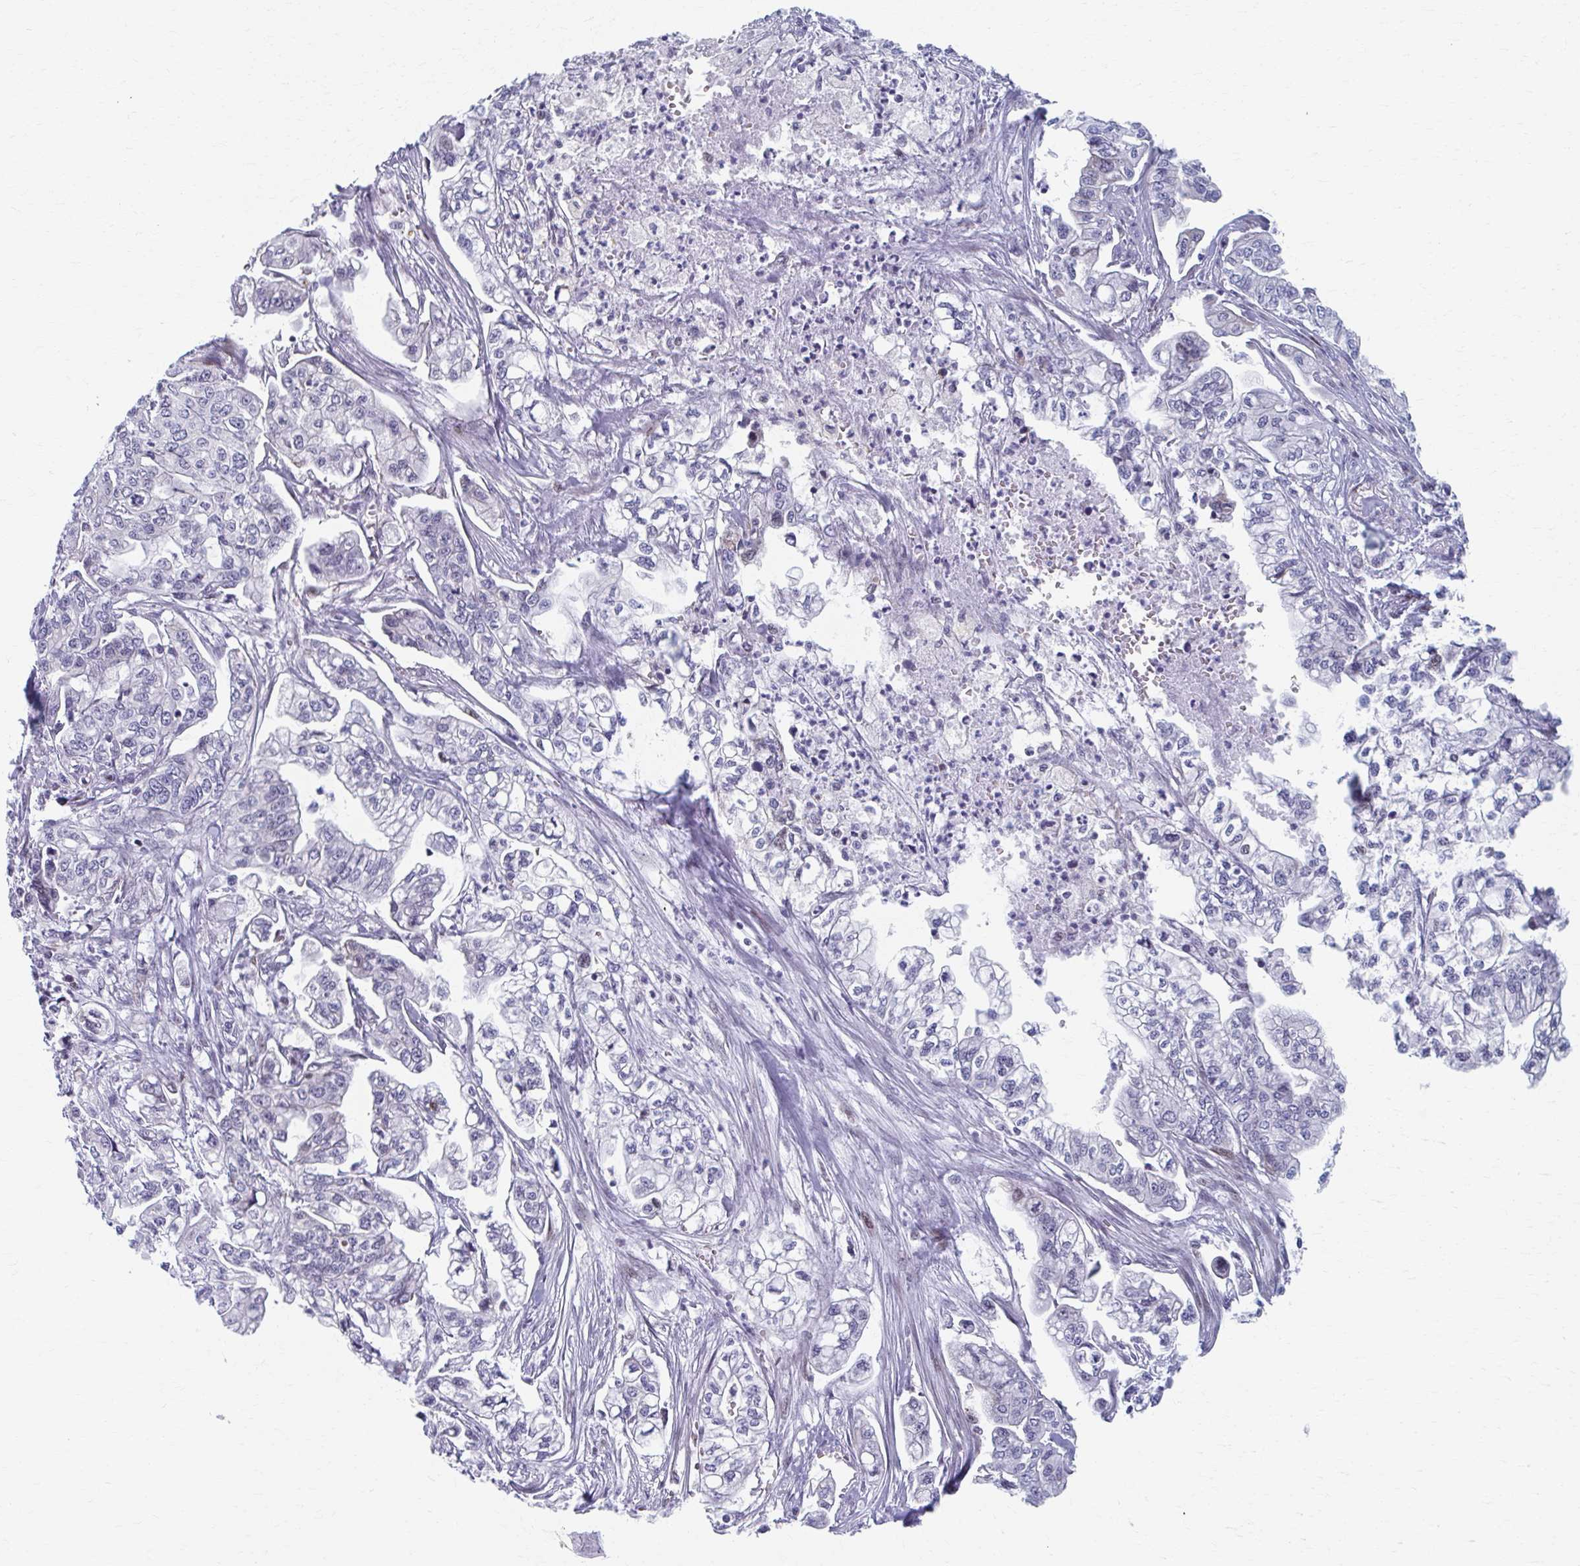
{"staining": {"intensity": "negative", "quantity": "none", "location": "none"}, "tissue": "pancreatic cancer", "cell_type": "Tumor cells", "image_type": "cancer", "snomed": [{"axis": "morphology", "description": "Adenocarcinoma, NOS"}, {"axis": "topography", "description": "Pancreas"}], "caption": "The photomicrograph reveals no staining of tumor cells in pancreatic cancer.", "gene": "ABHD16B", "patient": {"sex": "male", "age": 68}}